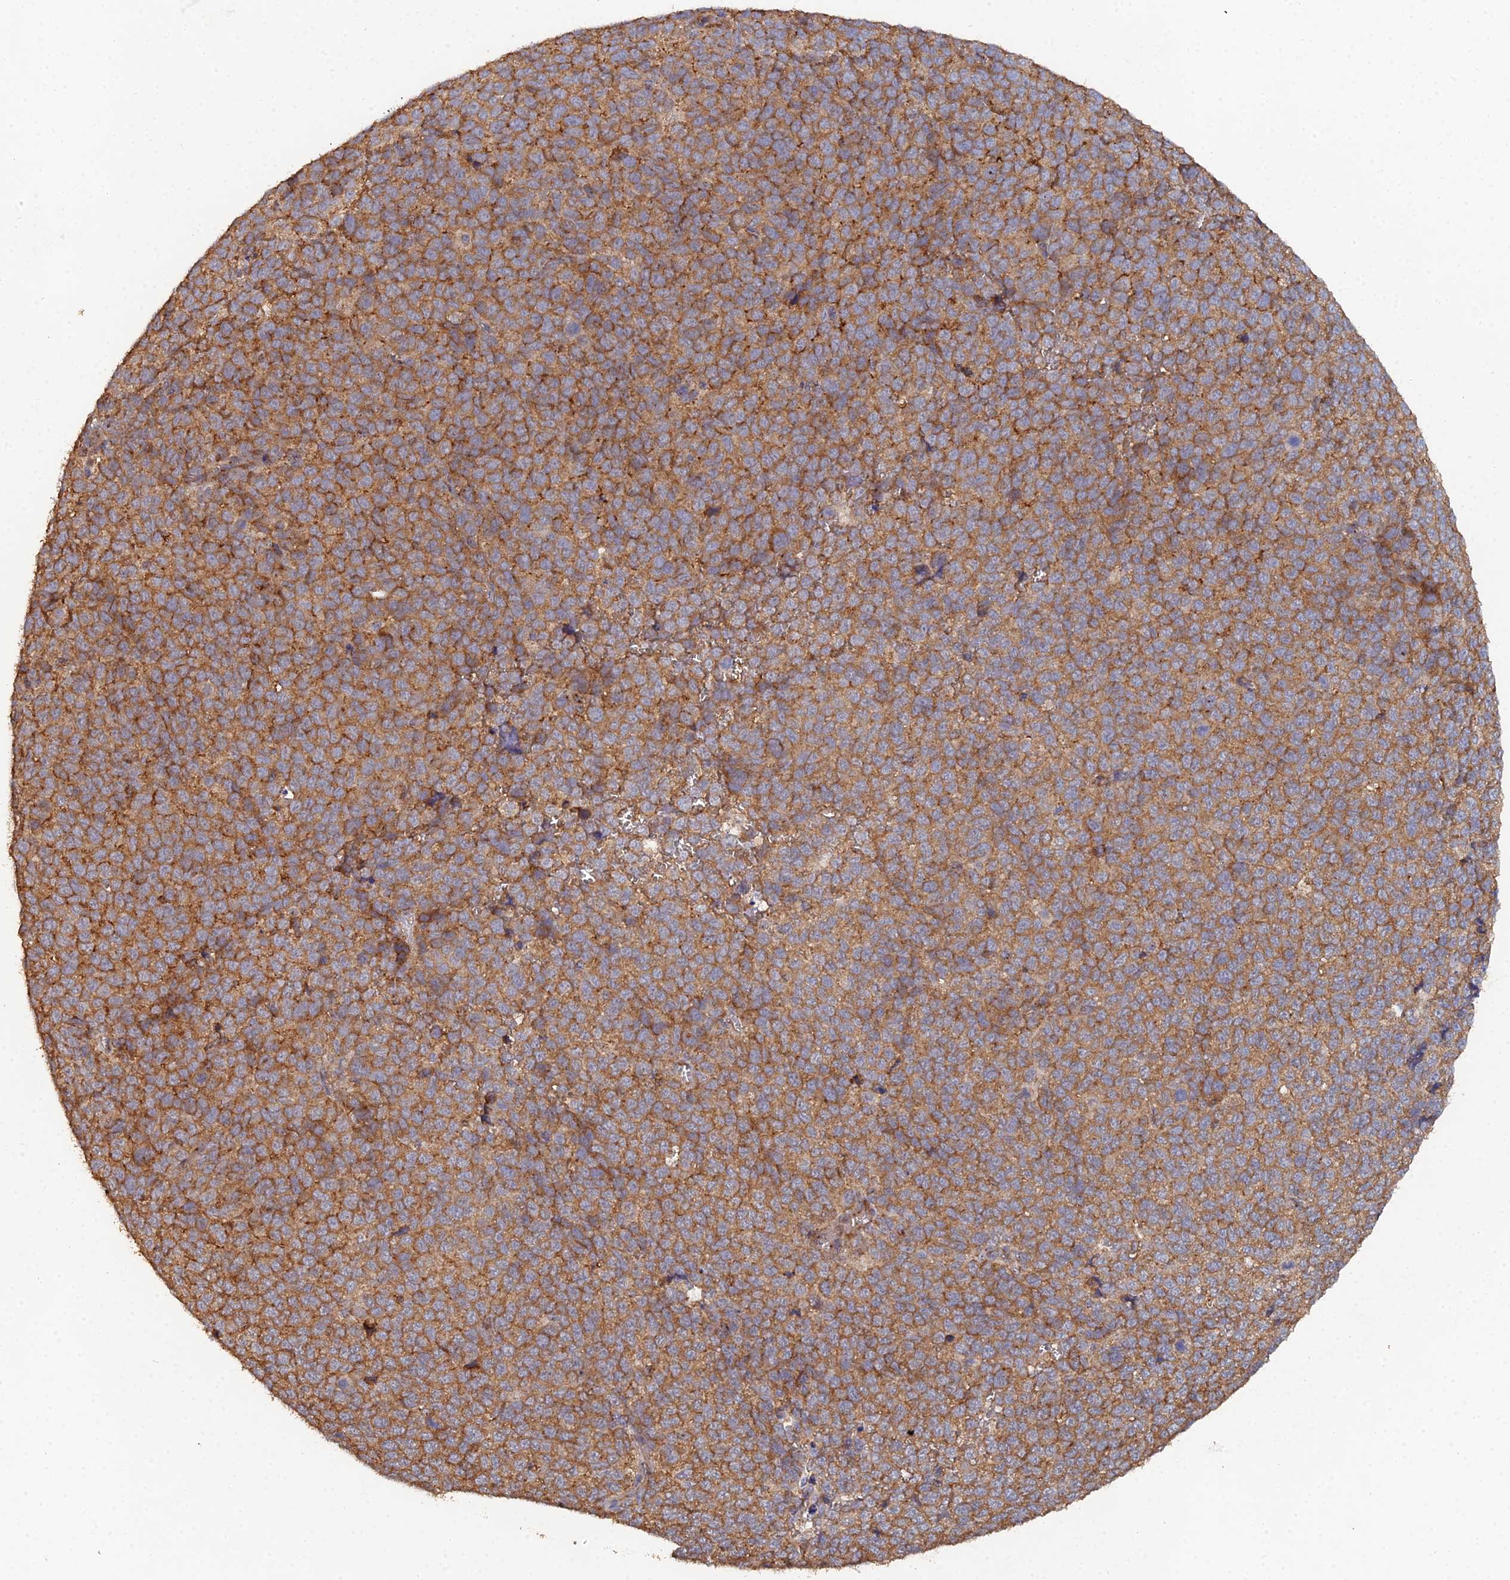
{"staining": {"intensity": "moderate", "quantity": ">75%", "location": "cytoplasmic/membranous"}, "tissue": "melanoma", "cell_type": "Tumor cells", "image_type": "cancer", "snomed": [{"axis": "morphology", "description": "Malignant melanoma, NOS"}, {"axis": "topography", "description": "Nose, NOS"}], "caption": "Melanoma was stained to show a protein in brown. There is medium levels of moderate cytoplasmic/membranous staining in about >75% of tumor cells. The staining was performed using DAB (3,3'-diaminobenzidine), with brown indicating positive protein expression. Nuclei are stained blue with hematoxylin.", "gene": "SPANXN4", "patient": {"sex": "female", "age": 48}}